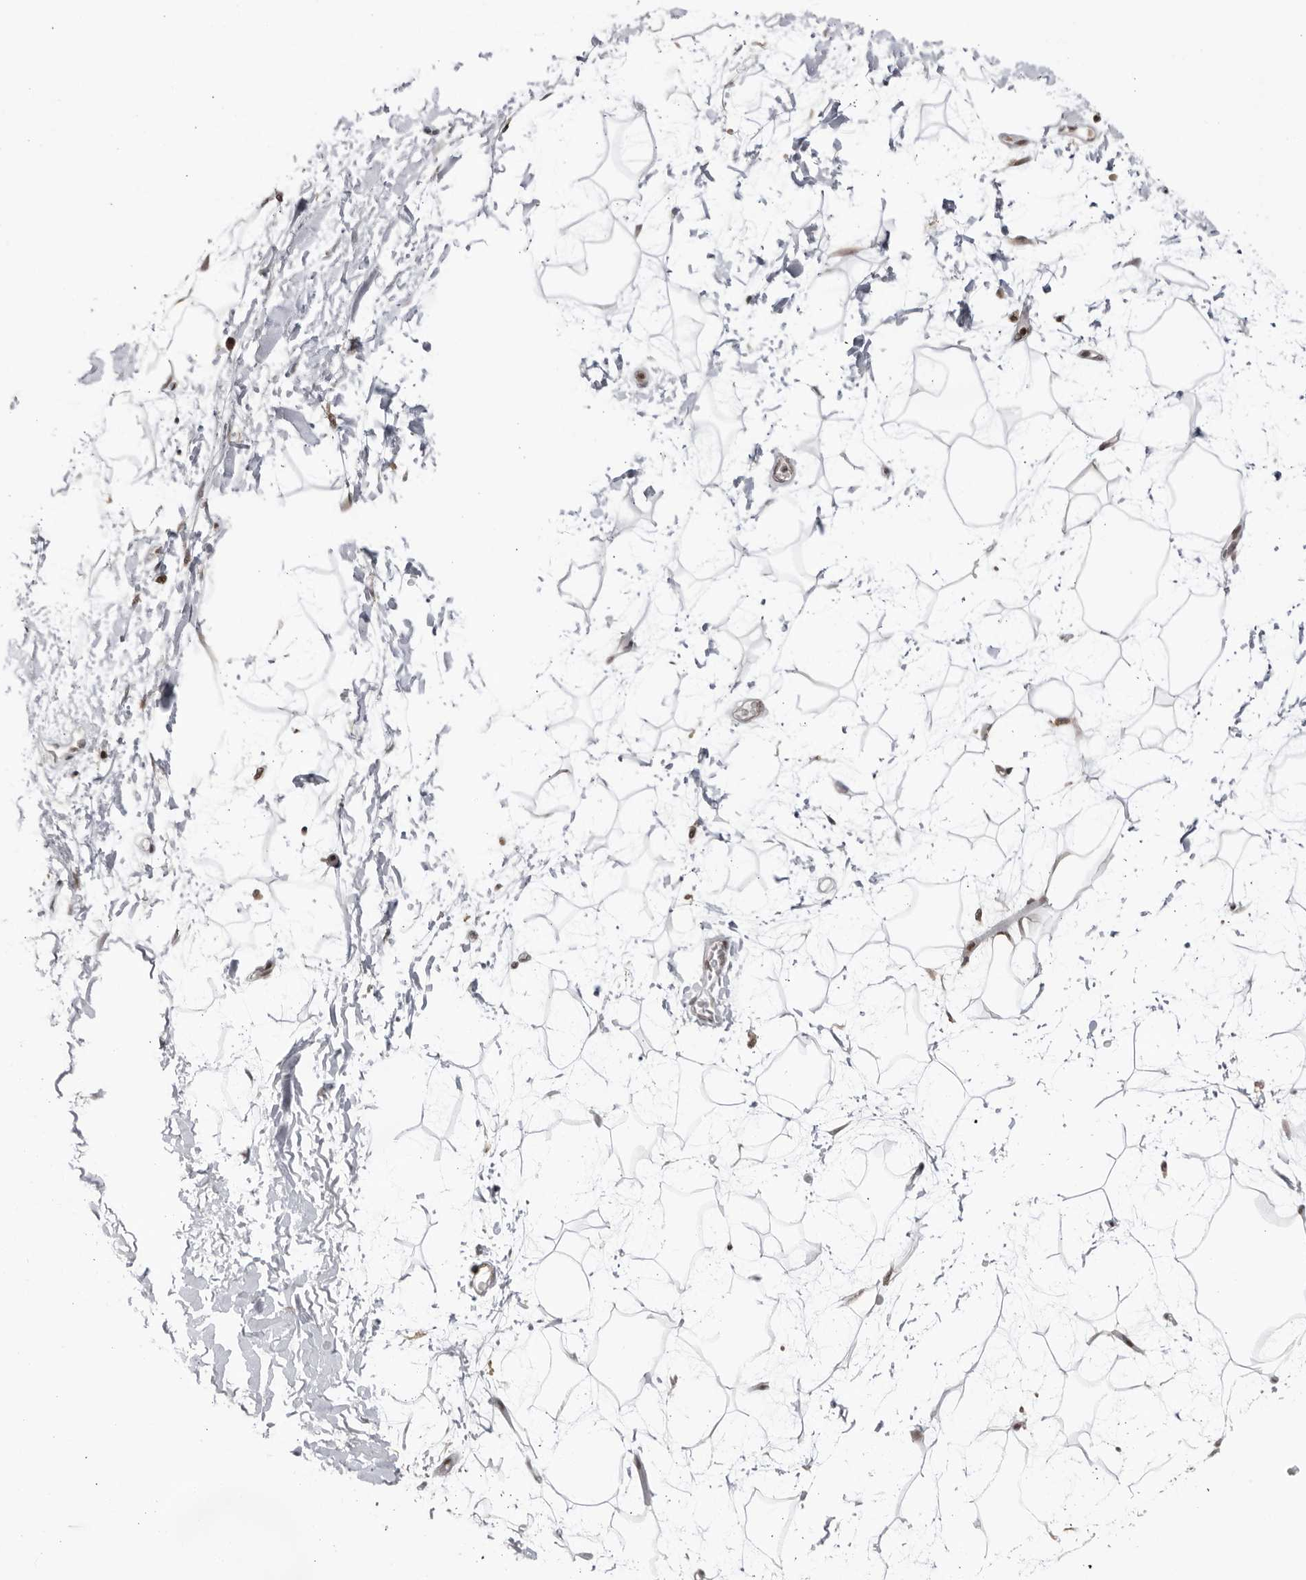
{"staining": {"intensity": "weak", "quantity": "25%-75%", "location": "nuclear"}, "tissue": "adipose tissue", "cell_type": "Adipocytes", "image_type": "normal", "snomed": [{"axis": "morphology", "description": "Normal tissue, NOS"}, {"axis": "topography", "description": "Soft tissue"}], "caption": "A brown stain labels weak nuclear expression of a protein in adipocytes of unremarkable adipose tissue. (IHC, brightfield microscopy, high magnification).", "gene": "DTL", "patient": {"sex": "male", "age": 72}}